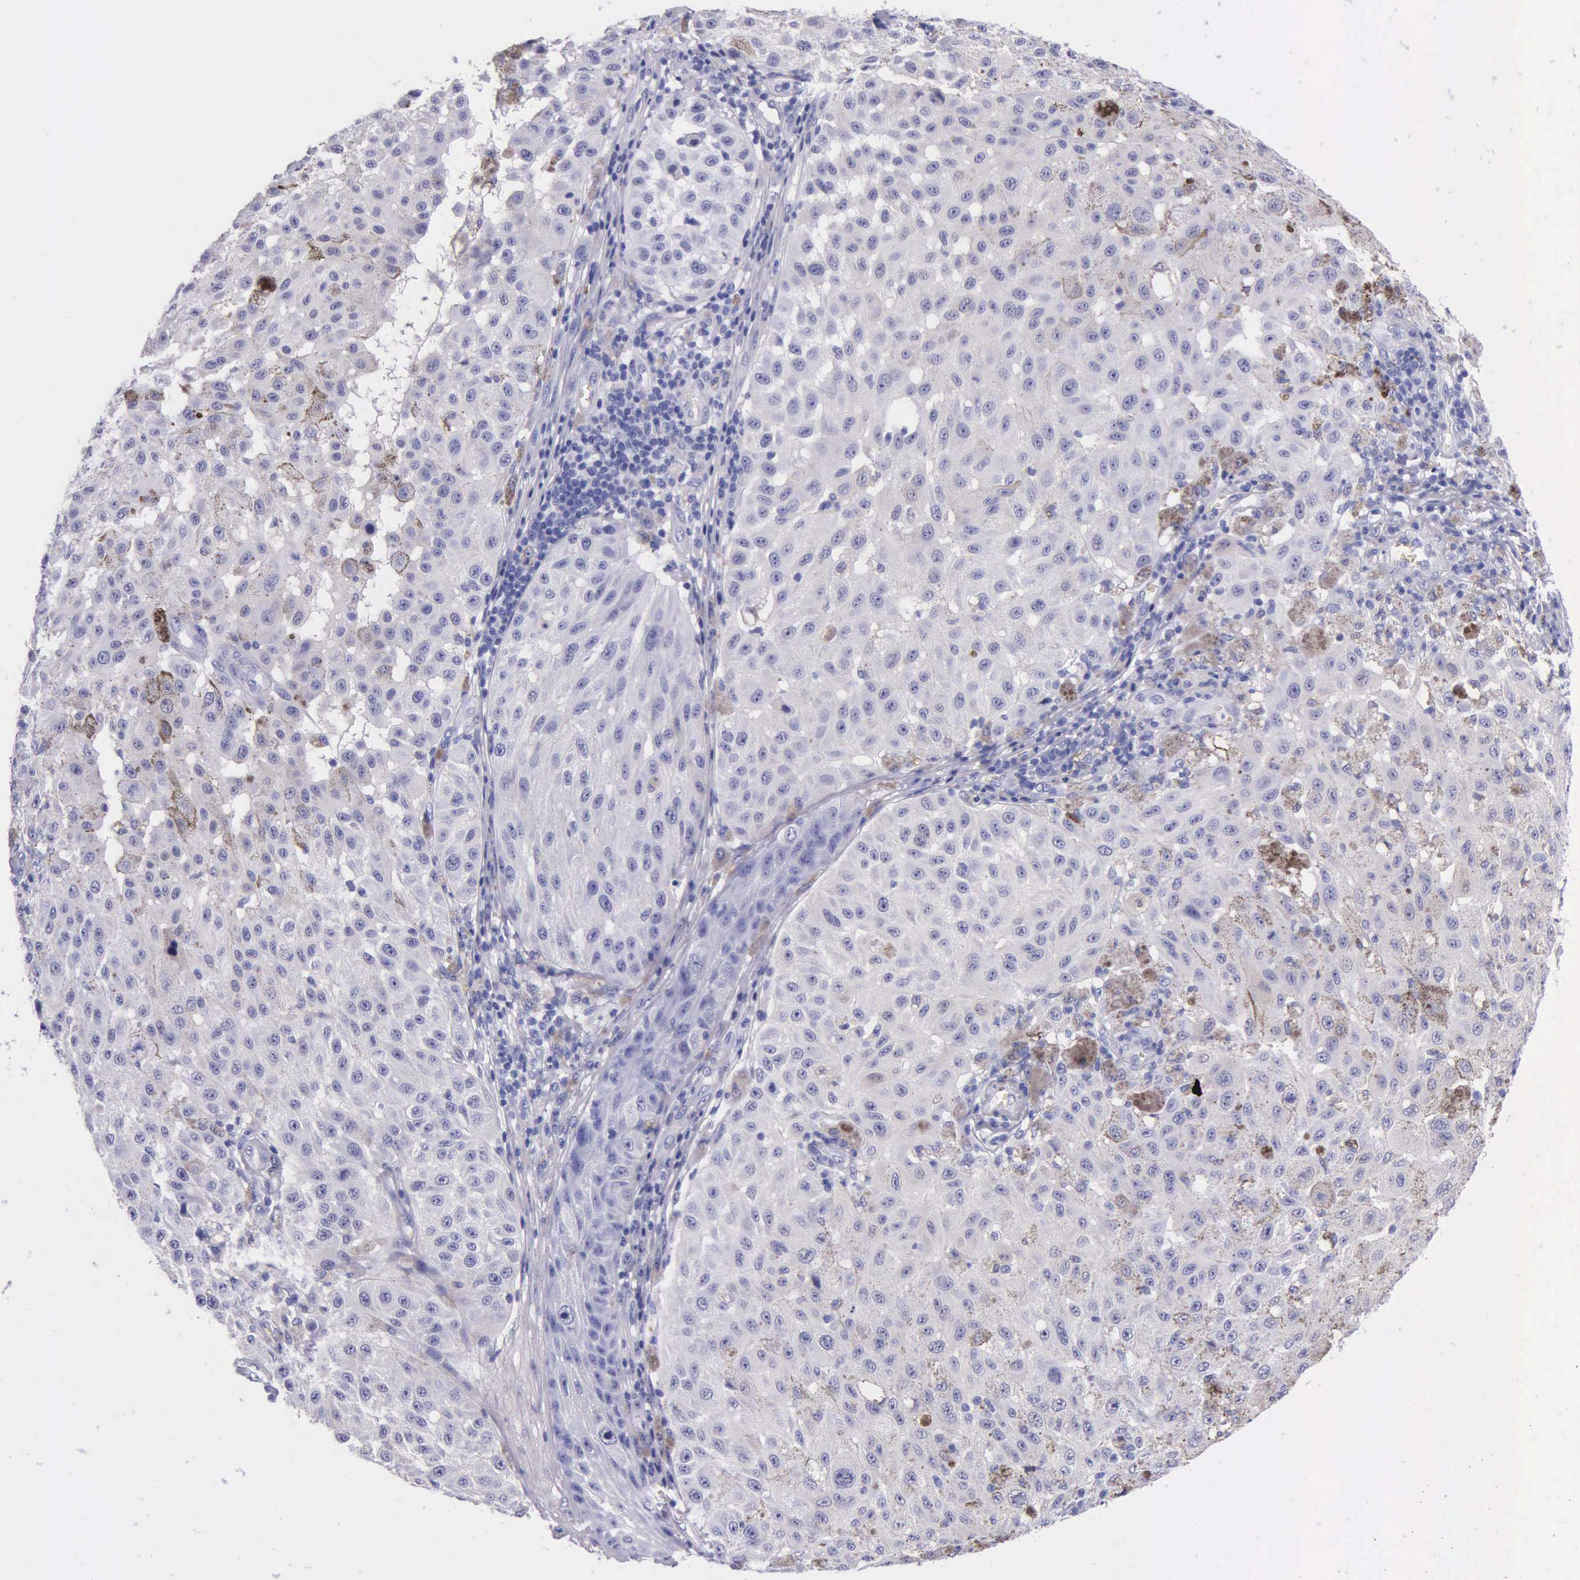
{"staining": {"intensity": "negative", "quantity": "none", "location": "none"}, "tissue": "melanoma", "cell_type": "Tumor cells", "image_type": "cancer", "snomed": [{"axis": "morphology", "description": "Malignant melanoma, NOS"}, {"axis": "topography", "description": "Skin"}], "caption": "This histopathology image is of melanoma stained with immunohistochemistry to label a protein in brown with the nuclei are counter-stained blue. There is no positivity in tumor cells.", "gene": "KLK3", "patient": {"sex": "female", "age": 64}}